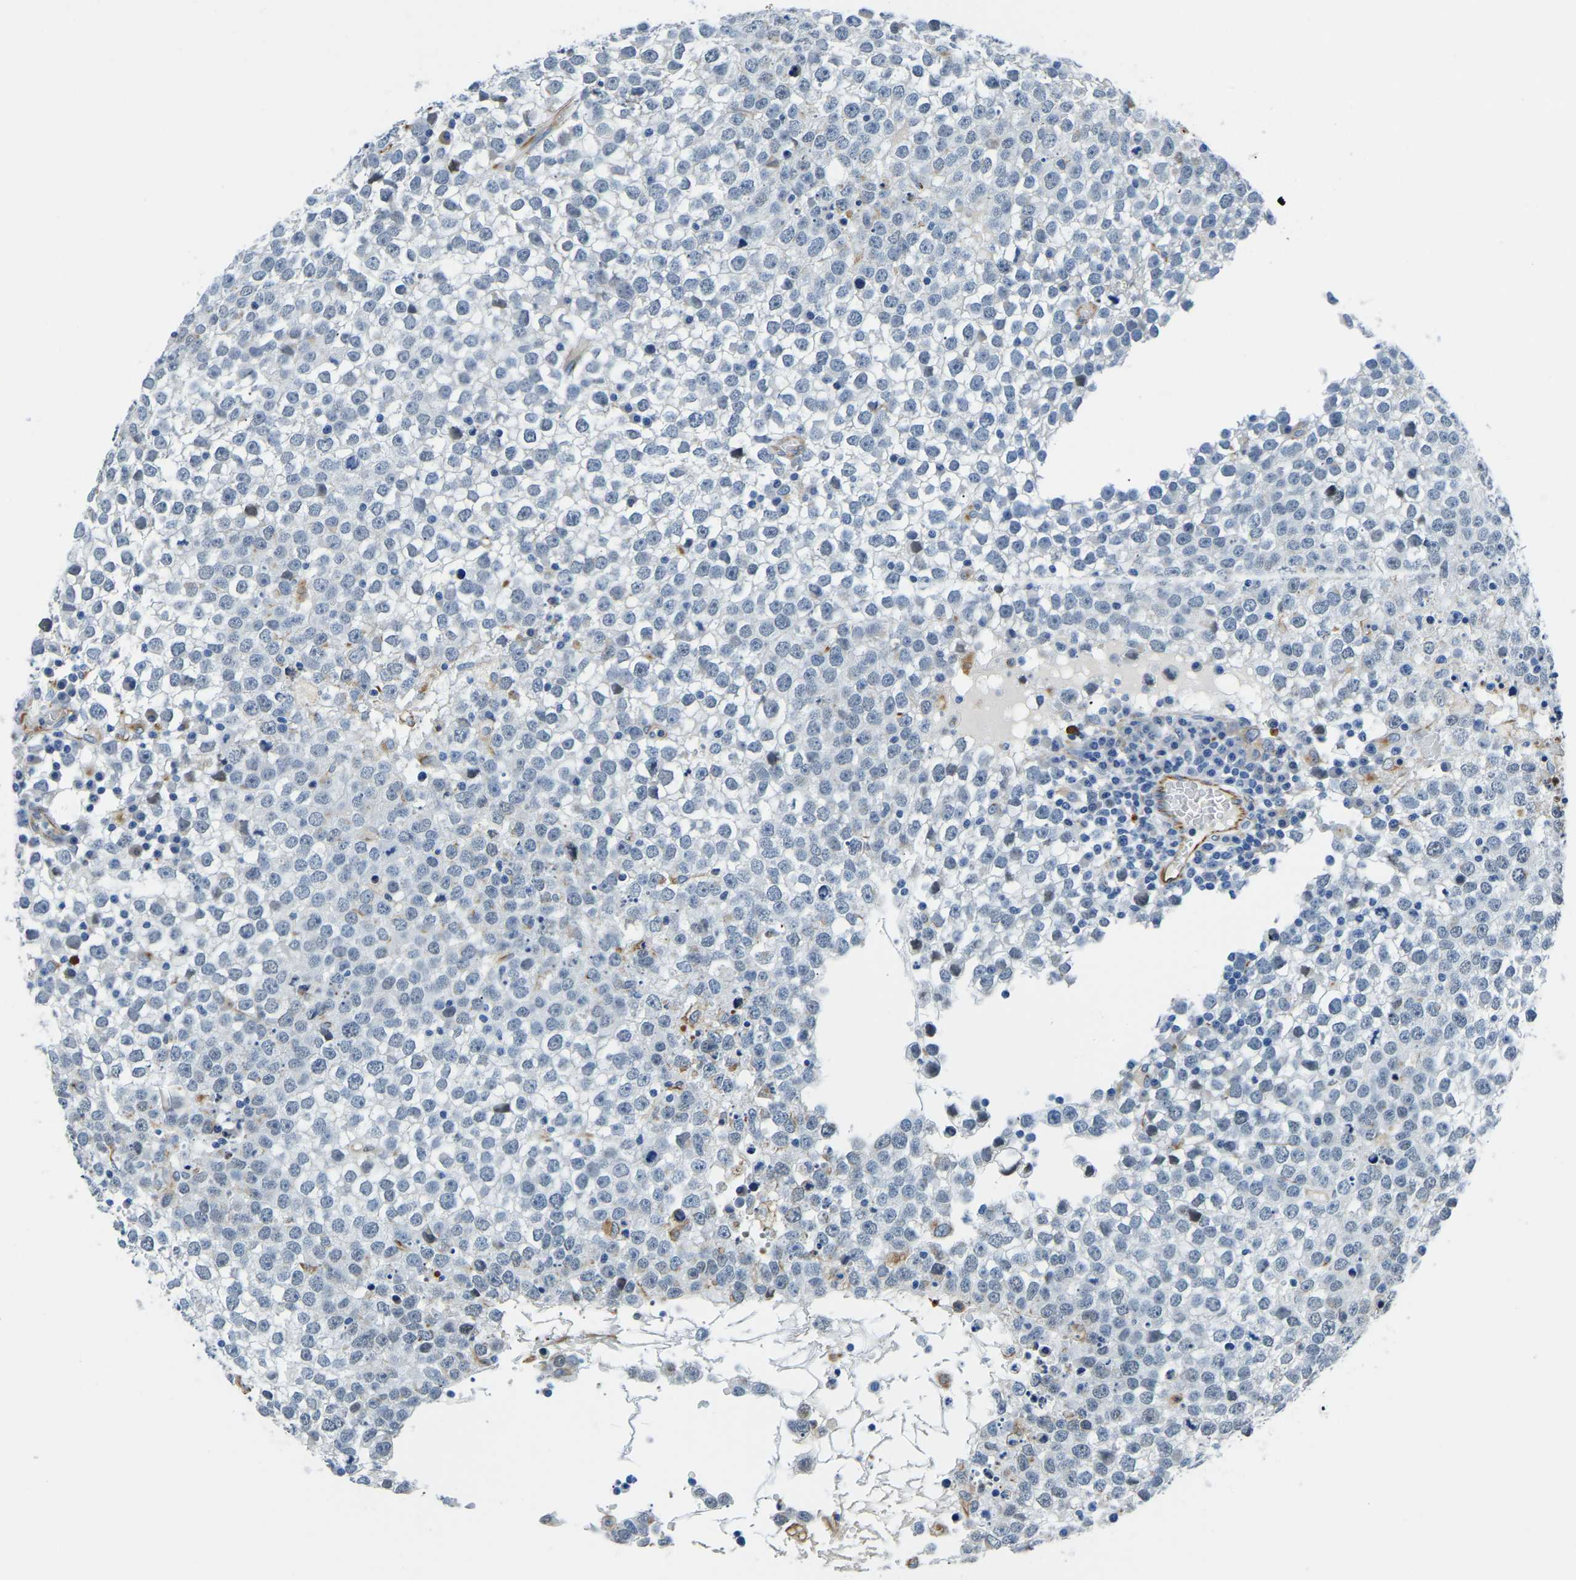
{"staining": {"intensity": "negative", "quantity": "none", "location": "none"}, "tissue": "testis cancer", "cell_type": "Tumor cells", "image_type": "cancer", "snomed": [{"axis": "morphology", "description": "Seminoma, NOS"}, {"axis": "topography", "description": "Testis"}], "caption": "A high-resolution photomicrograph shows IHC staining of testis seminoma, which reveals no significant expression in tumor cells.", "gene": "MS4A3", "patient": {"sex": "male", "age": 65}}